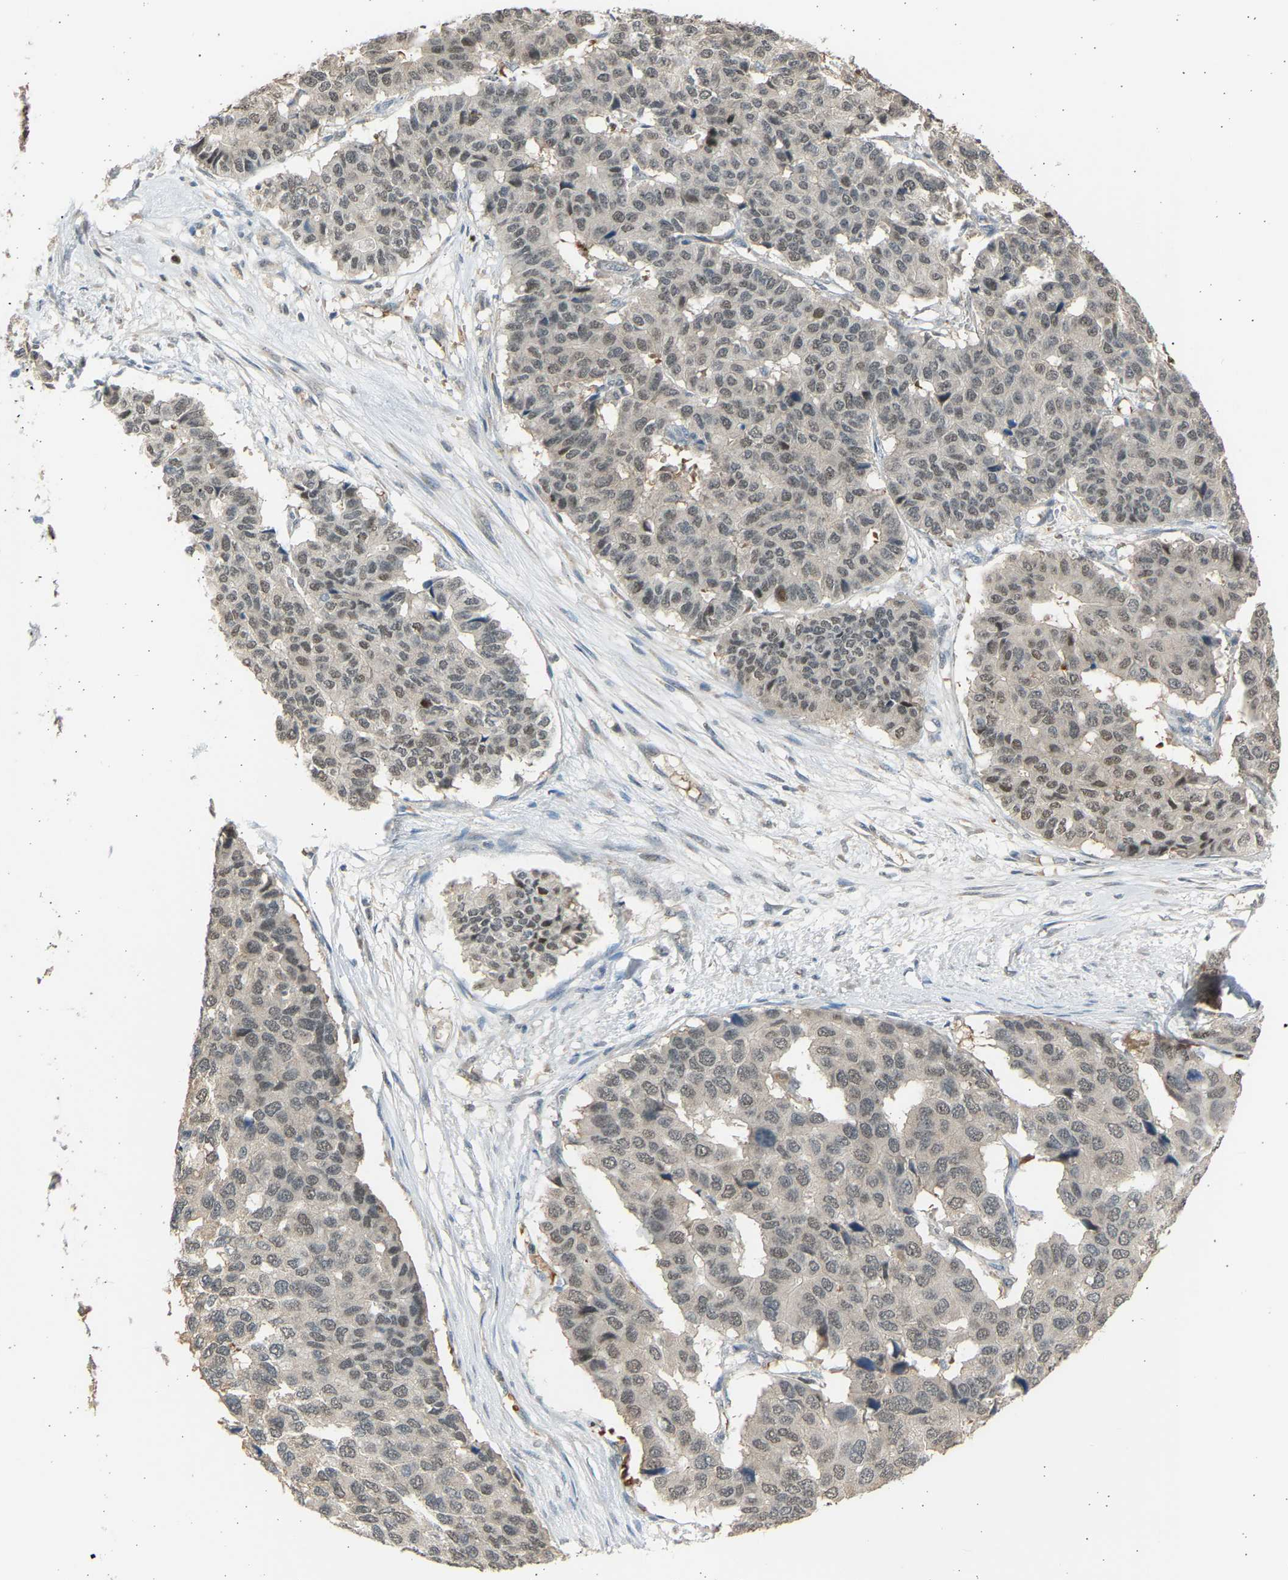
{"staining": {"intensity": "weak", "quantity": "25%-75%", "location": "nuclear"}, "tissue": "pancreatic cancer", "cell_type": "Tumor cells", "image_type": "cancer", "snomed": [{"axis": "morphology", "description": "Adenocarcinoma, NOS"}, {"axis": "topography", "description": "Pancreas"}], "caption": "High-magnification brightfield microscopy of pancreatic cancer stained with DAB (3,3'-diaminobenzidine) (brown) and counterstained with hematoxylin (blue). tumor cells exhibit weak nuclear expression is identified in about25%-75% of cells.", "gene": "BIRC2", "patient": {"sex": "male", "age": 50}}